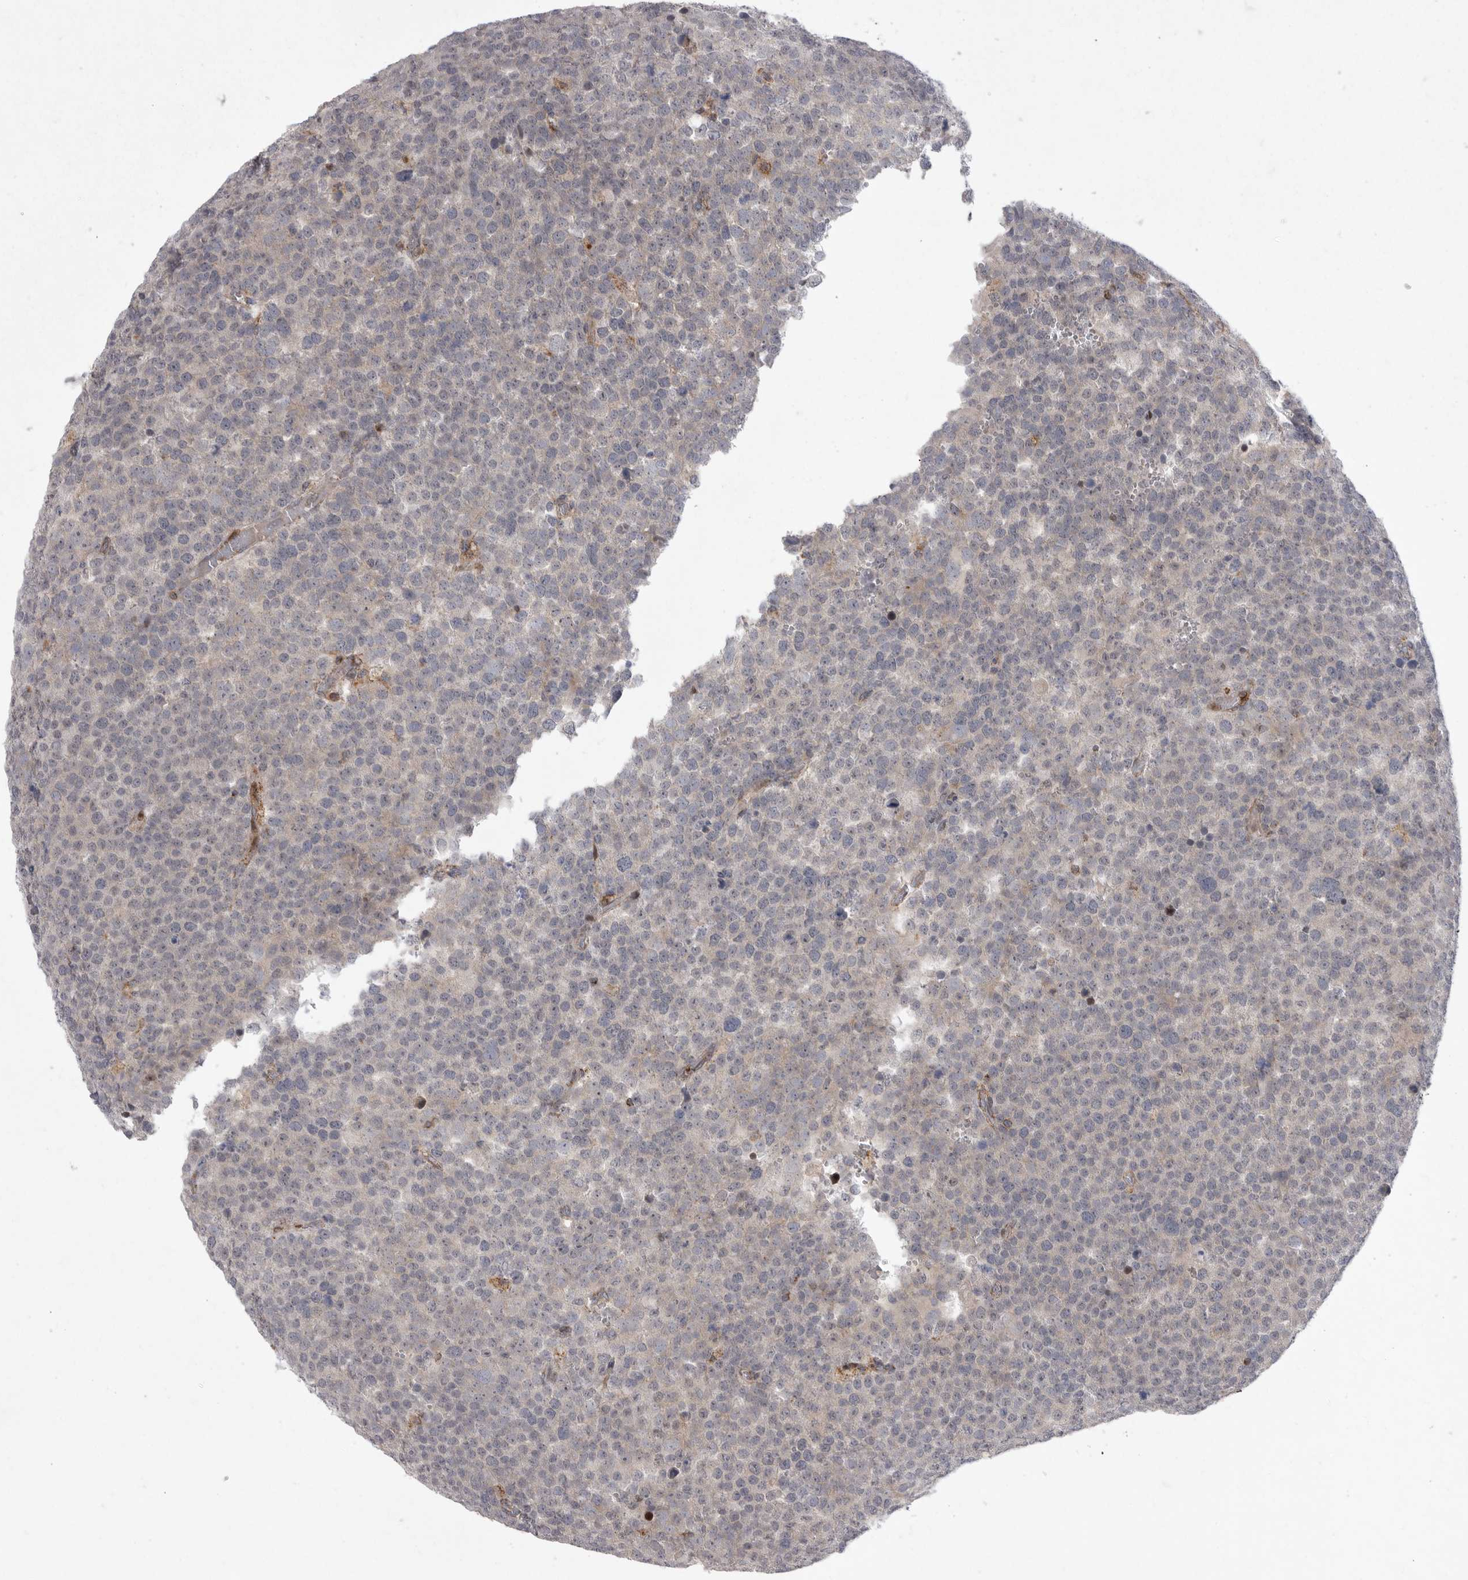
{"staining": {"intensity": "negative", "quantity": "none", "location": "none"}, "tissue": "testis cancer", "cell_type": "Tumor cells", "image_type": "cancer", "snomed": [{"axis": "morphology", "description": "Seminoma, NOS"}, {"axis": "topography", "description": "Testis"}], "caption": "Image shows no protein staining in tumor cells of testis cancer tissue.", "gene": "MPZL1", "patient": {"sex": "male", "age": 71}}